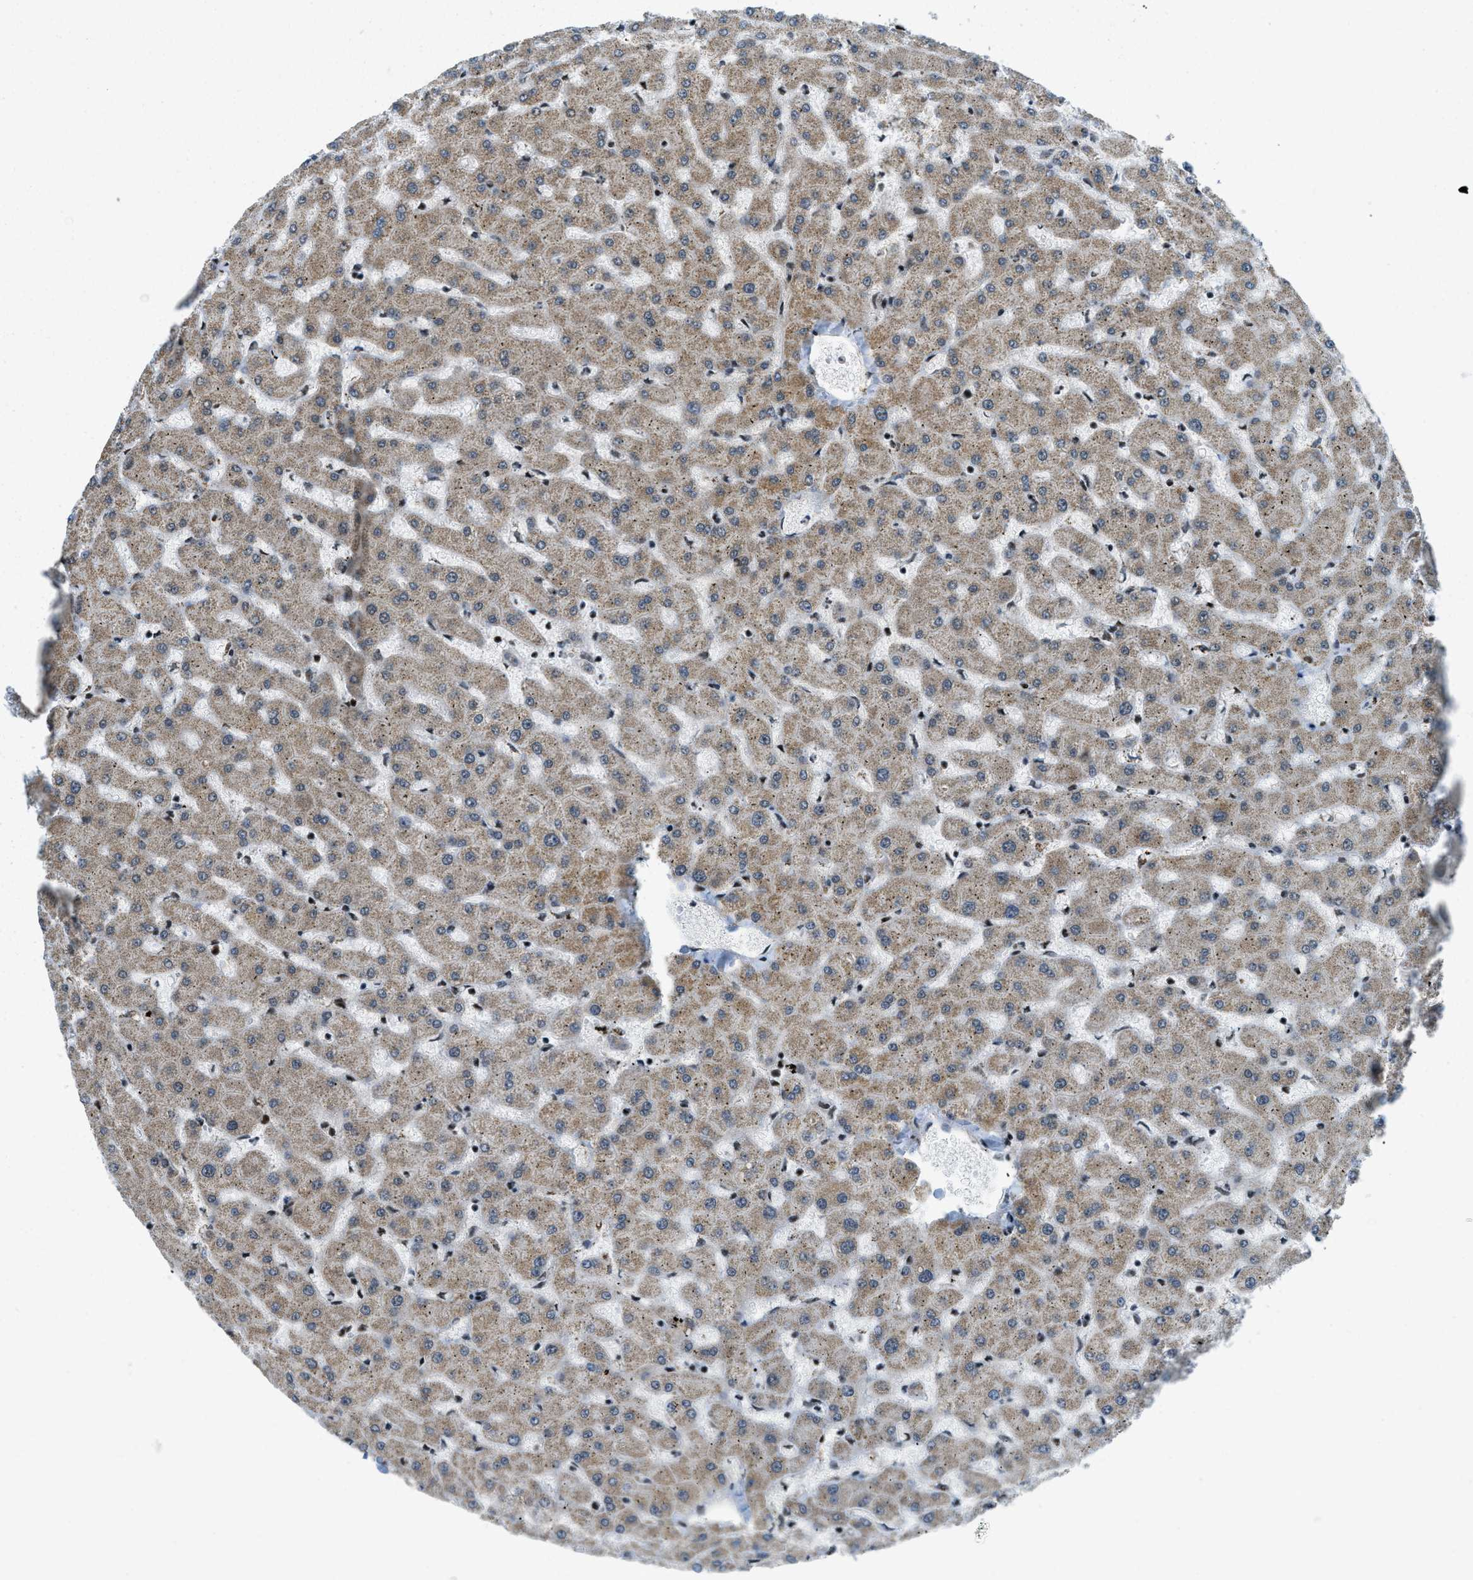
{"staining": {"intensity": "moderate", "quantity": ">75%", "location": "nuclear"}, "tissue": "liver", "cell_type": "Cholangiocytes", "image_type": "normal", "snomed": [{"axis": "morphology", "description": "Normal tissue, NOS"}, {"axis": "topography", "description": "Liver"}], "caption": "Liver was stained to show a protein in brown. There is medium levels of moderate nuclear positivity in approximately >75% of cholangiocytes. (brown staining indicates protein expression, while blue staining denotes nuclei).", "gene": "GABPB1", "patient": {"sex": "female", "age": 63}}